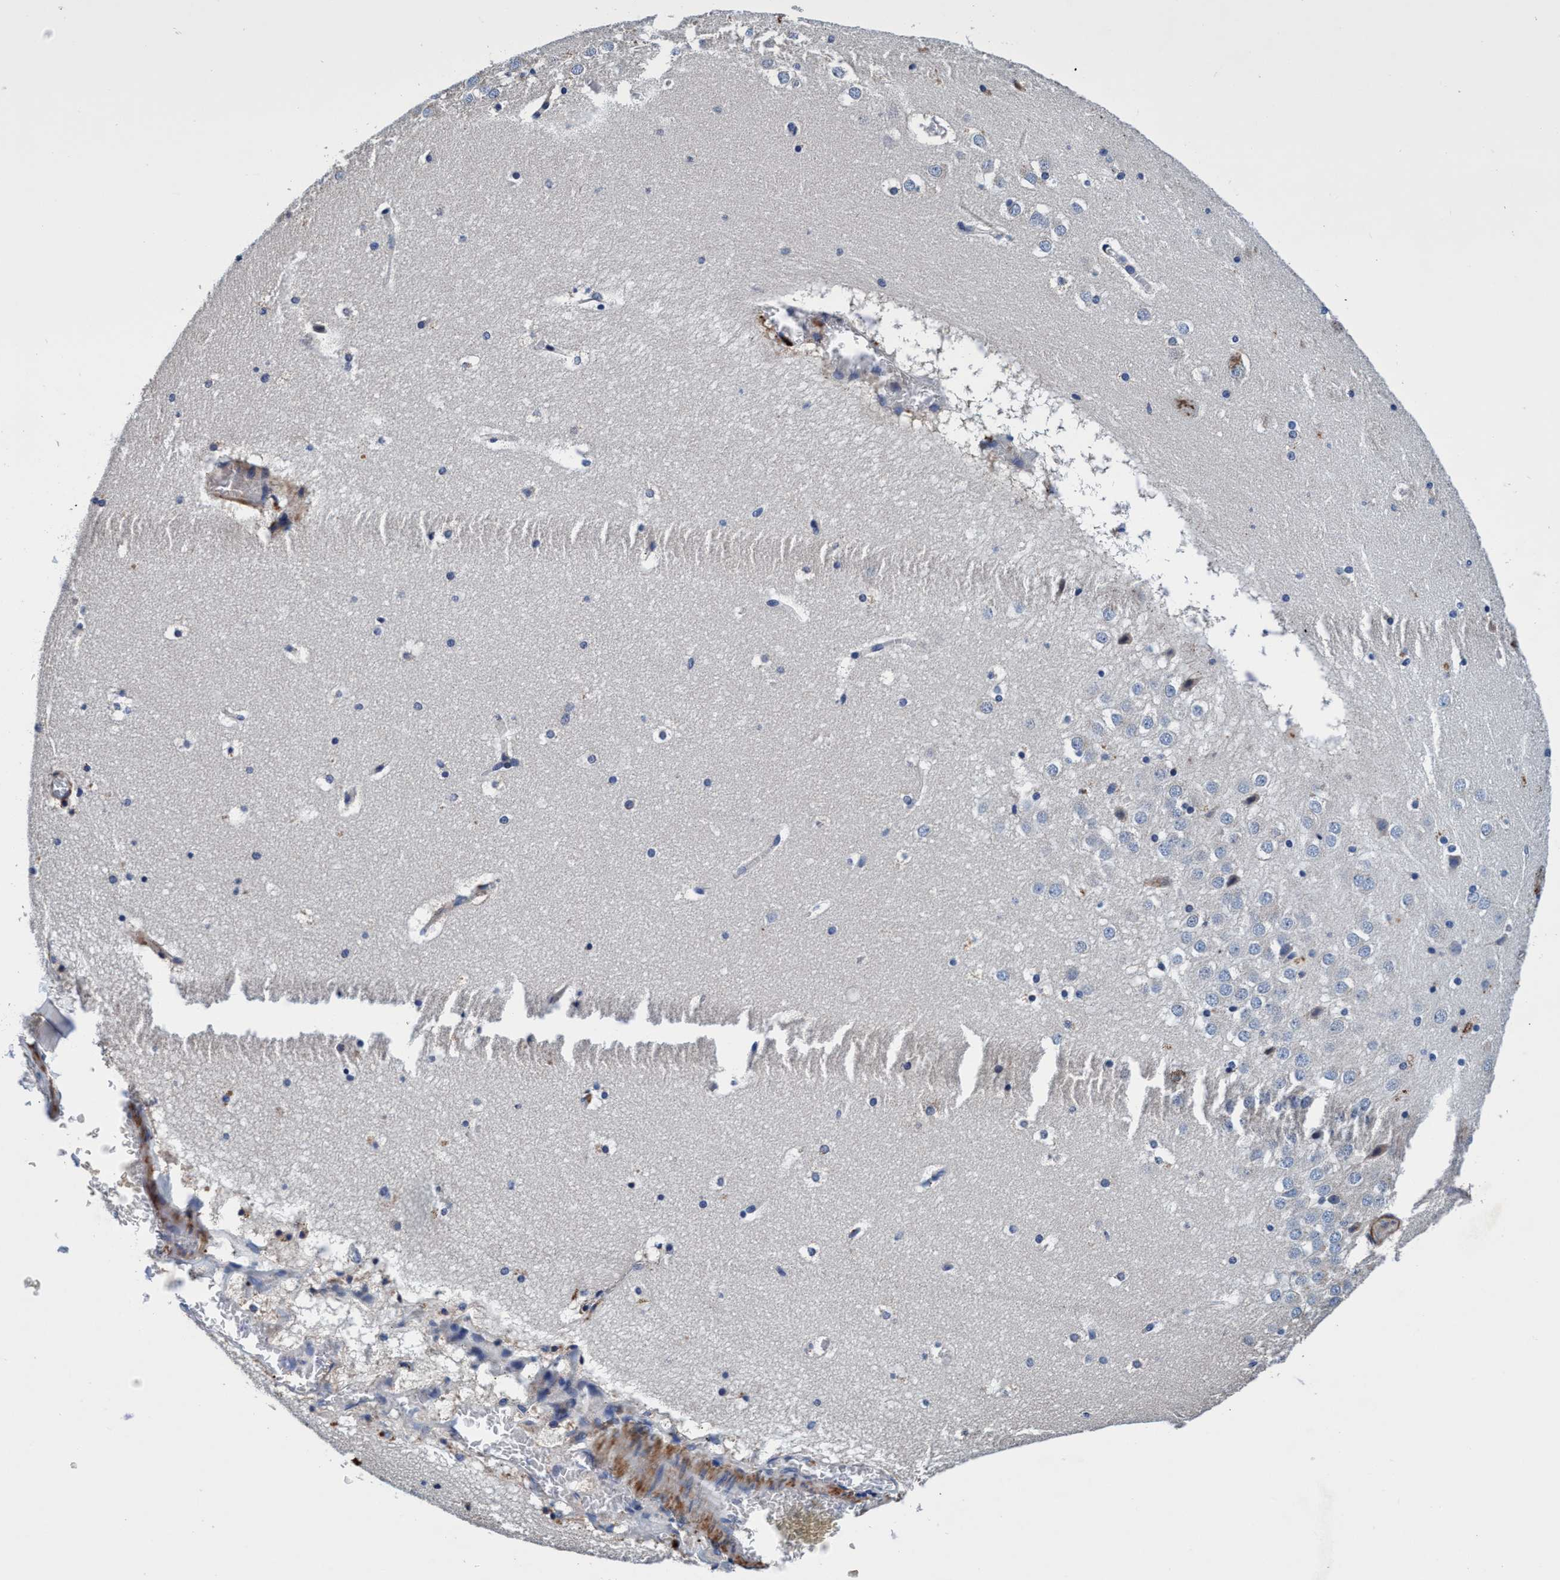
{"staining": {"intensity": "strong", "quantity": "<25%", "location": "cytoplasmic/membranous"}, "tissue": "hippocampus", "cell_type": "Glial cells", "image_type": "normal", "snomed": [{"axis": "morphology", "description": "Normal tissue, NOS"}, {"axis": "topography", "description": "Hippocampus"}], "caption": "Immunohistochemical staining of benign human hippocampus exhibits <25% levels of strong cytoplasmic/membranous protein staining in about <25% of glial cells.", "gene": "RNF208", "patient": {"sex": "male", "age": 45}}